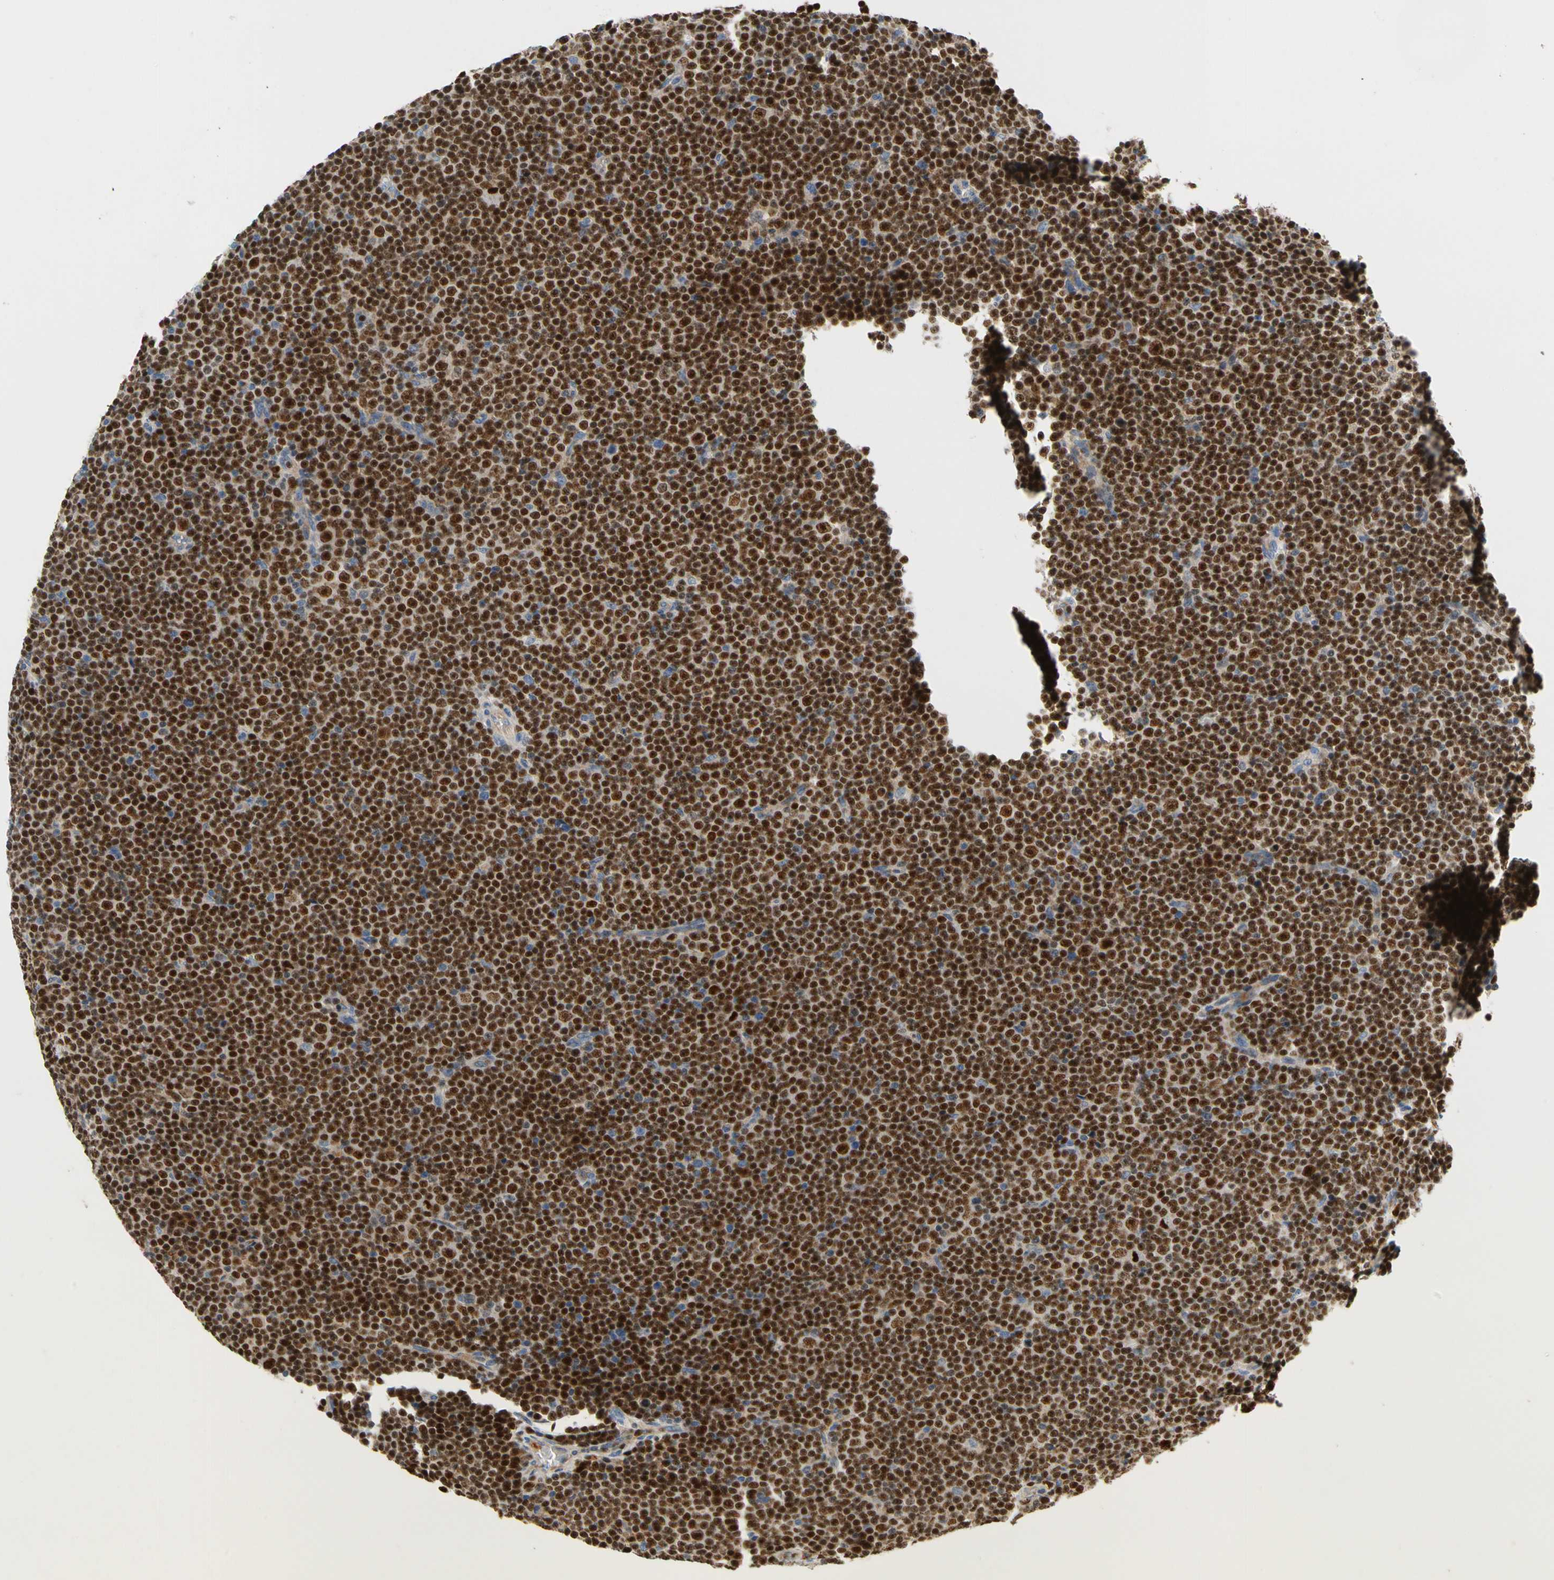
{"staining": {"intensity": "strong", "quantity": ">75%", "location": "nuclear"}, "tissue": "lymphoma", "cell_type": "Tumor cells", "image_type": "cancer", "snomed": [{"axis": "morphology", "description": "Malignant lymphoma, non-Hodgkin's type, Low grade"}, {"axis": "topography", "description": "Lymph node"}], "caption": "Protein staining of lymphoma tissue reveals strong nuclear positivity in about >75% of tumor cells. (DAB (3,3'-diaminobenzidine) = brown stain, brightfield microscopy at high magnification).", "gene": "SP140", "patient": {"sex": "female", "age": 67}}